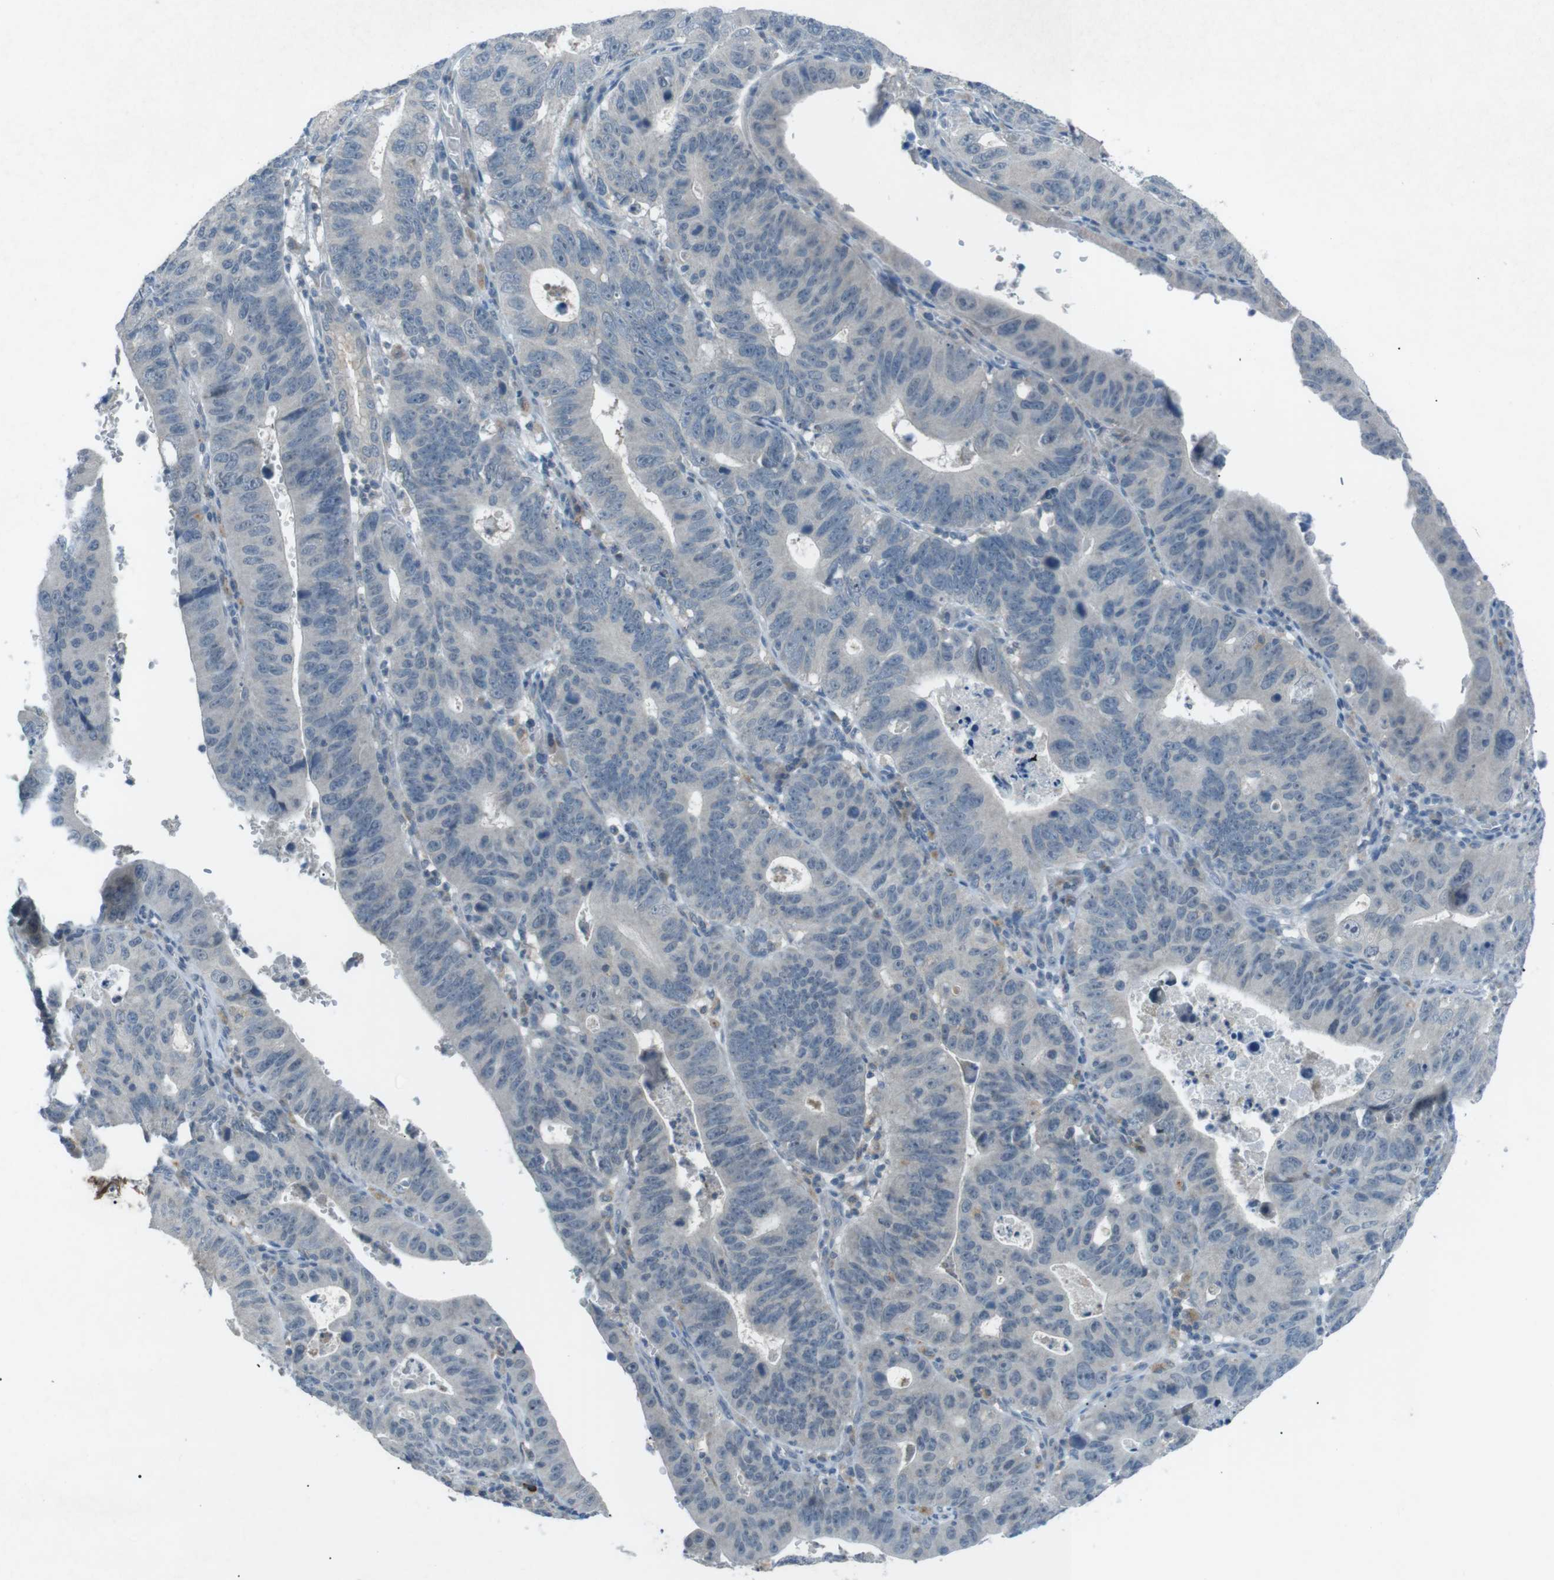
{"staining": {"intensity": "moderate", "quantity": "<25%", "location": "cytoplasmic/membranous"}, "tissue": "stomach cancer", "cell_type": "Tumor cells", "image_type": "cancer", "snomed": [{"axis": "morphology", "description": "Adenocarcinoma, NOS"}, {"axis": "topography", "description": "Stomach"}], "caption": "Immunohistochemistry (IHC) staining of stomach cancer (adenocarcinoma), which exhibits low levels of moderate cytoplasmic/membranous positivity in approximately <25% of tumor cells indicating moderate cytoplasmic/membranous protein positivity. The staining was performed using DAB (3,3'-diaminobenzidine) (brown) for protein detection and nuclei were counterstained in hematoxylin (blue).", "gene": "FCRLA", "patient": {"sex": "male", "age": 59}}